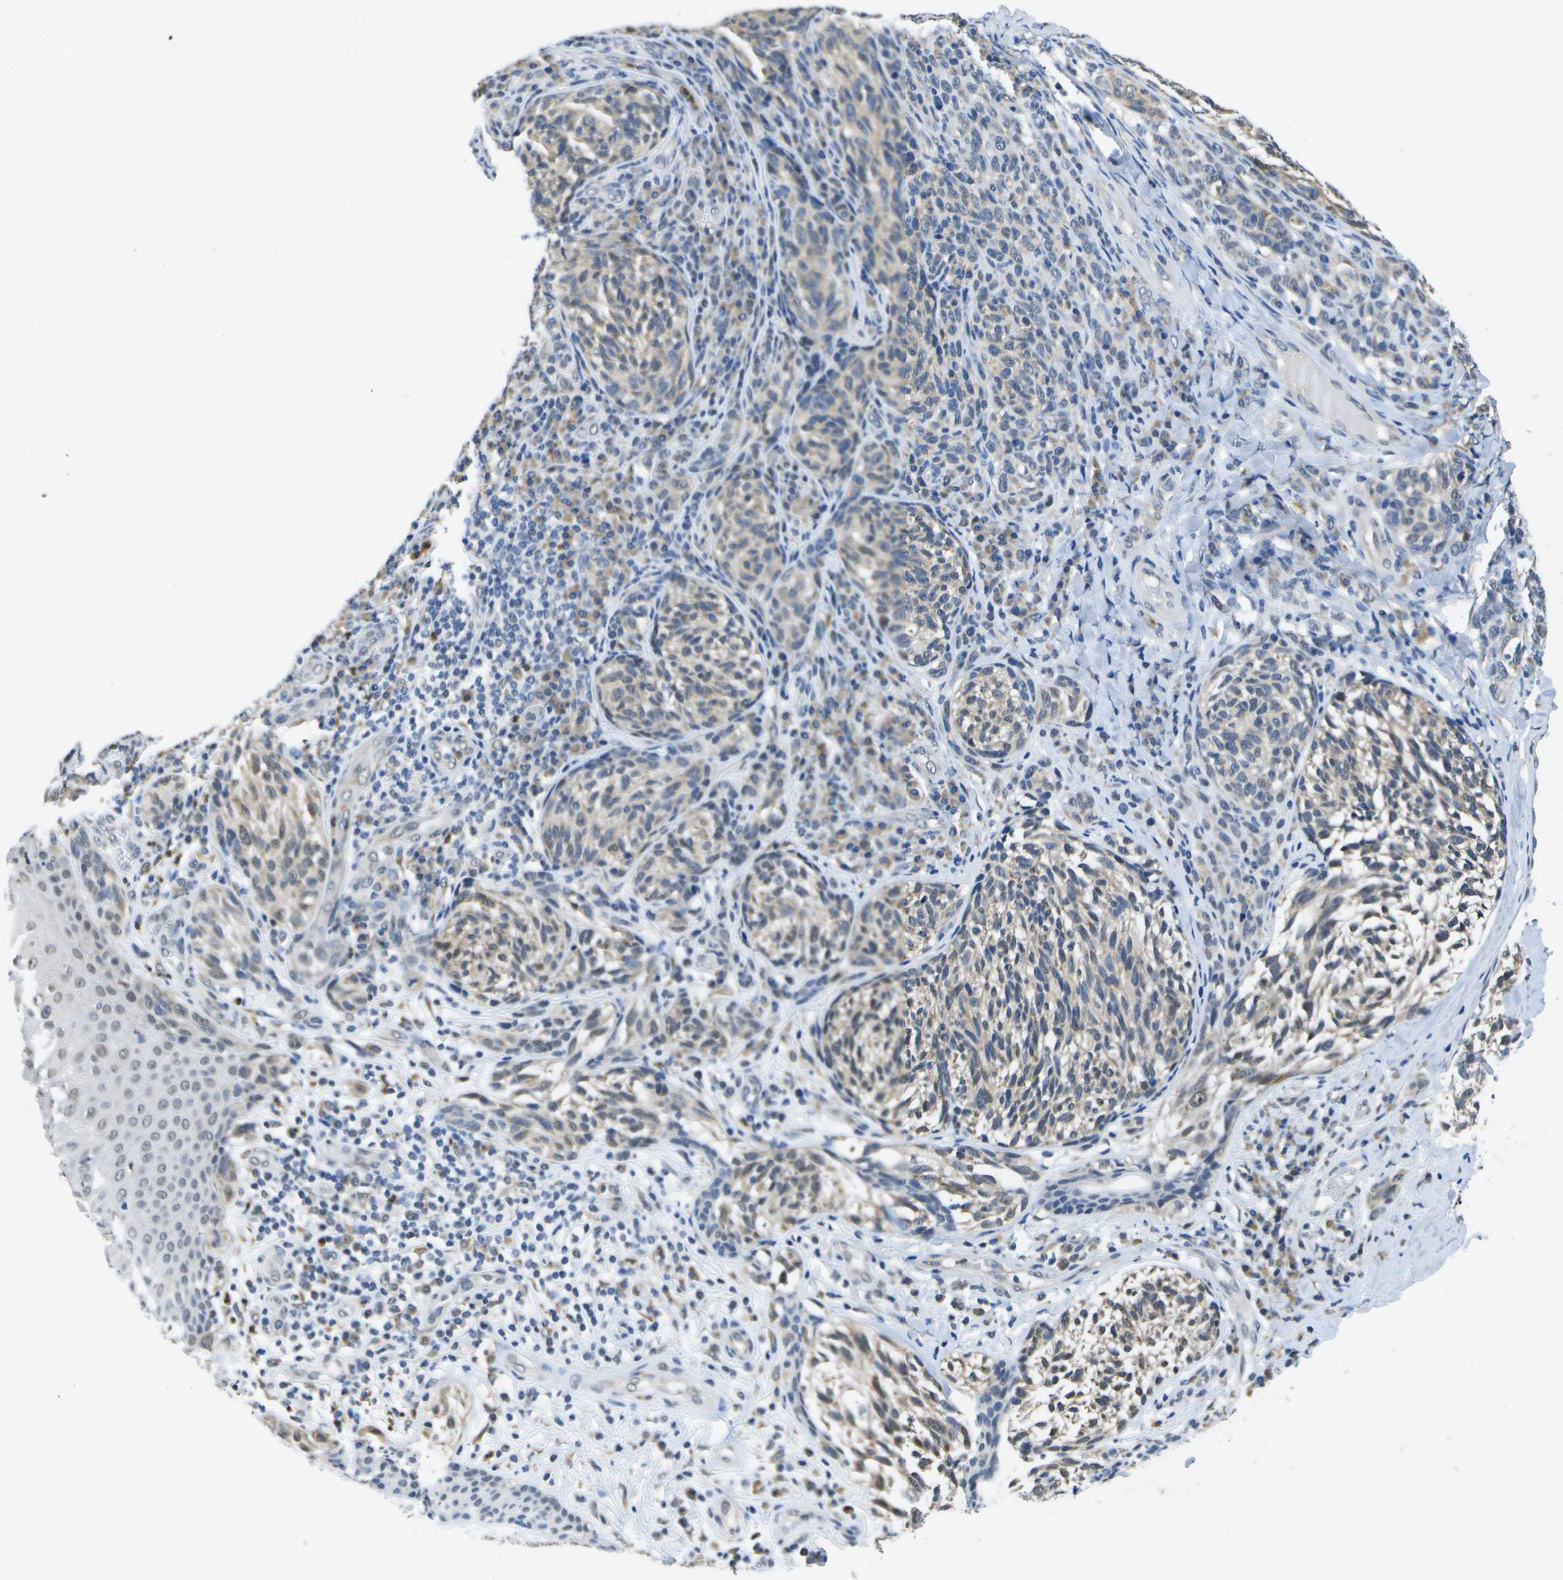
{"staining": {"intensity": "weak", "quantity": "25%-75%", "location": "cytoplasmic/membranous"}, "tissue": "melanoma", "cell_type": "Tumor cells", "image_type": "cancer", "snomed": [{"axis": "morphology", "description": "Malignant melanoma, NOS"}, {"axis": "topography", "description": "Skin"}], "caption": "Immunohistochemical staining of human malignant melanoma reveals weak cytoplasmic/membranous protein staining in approximately 25%-75% of tumor cells.", "gene": "DSE", "patient": {"sex": "female", "age": 73}}